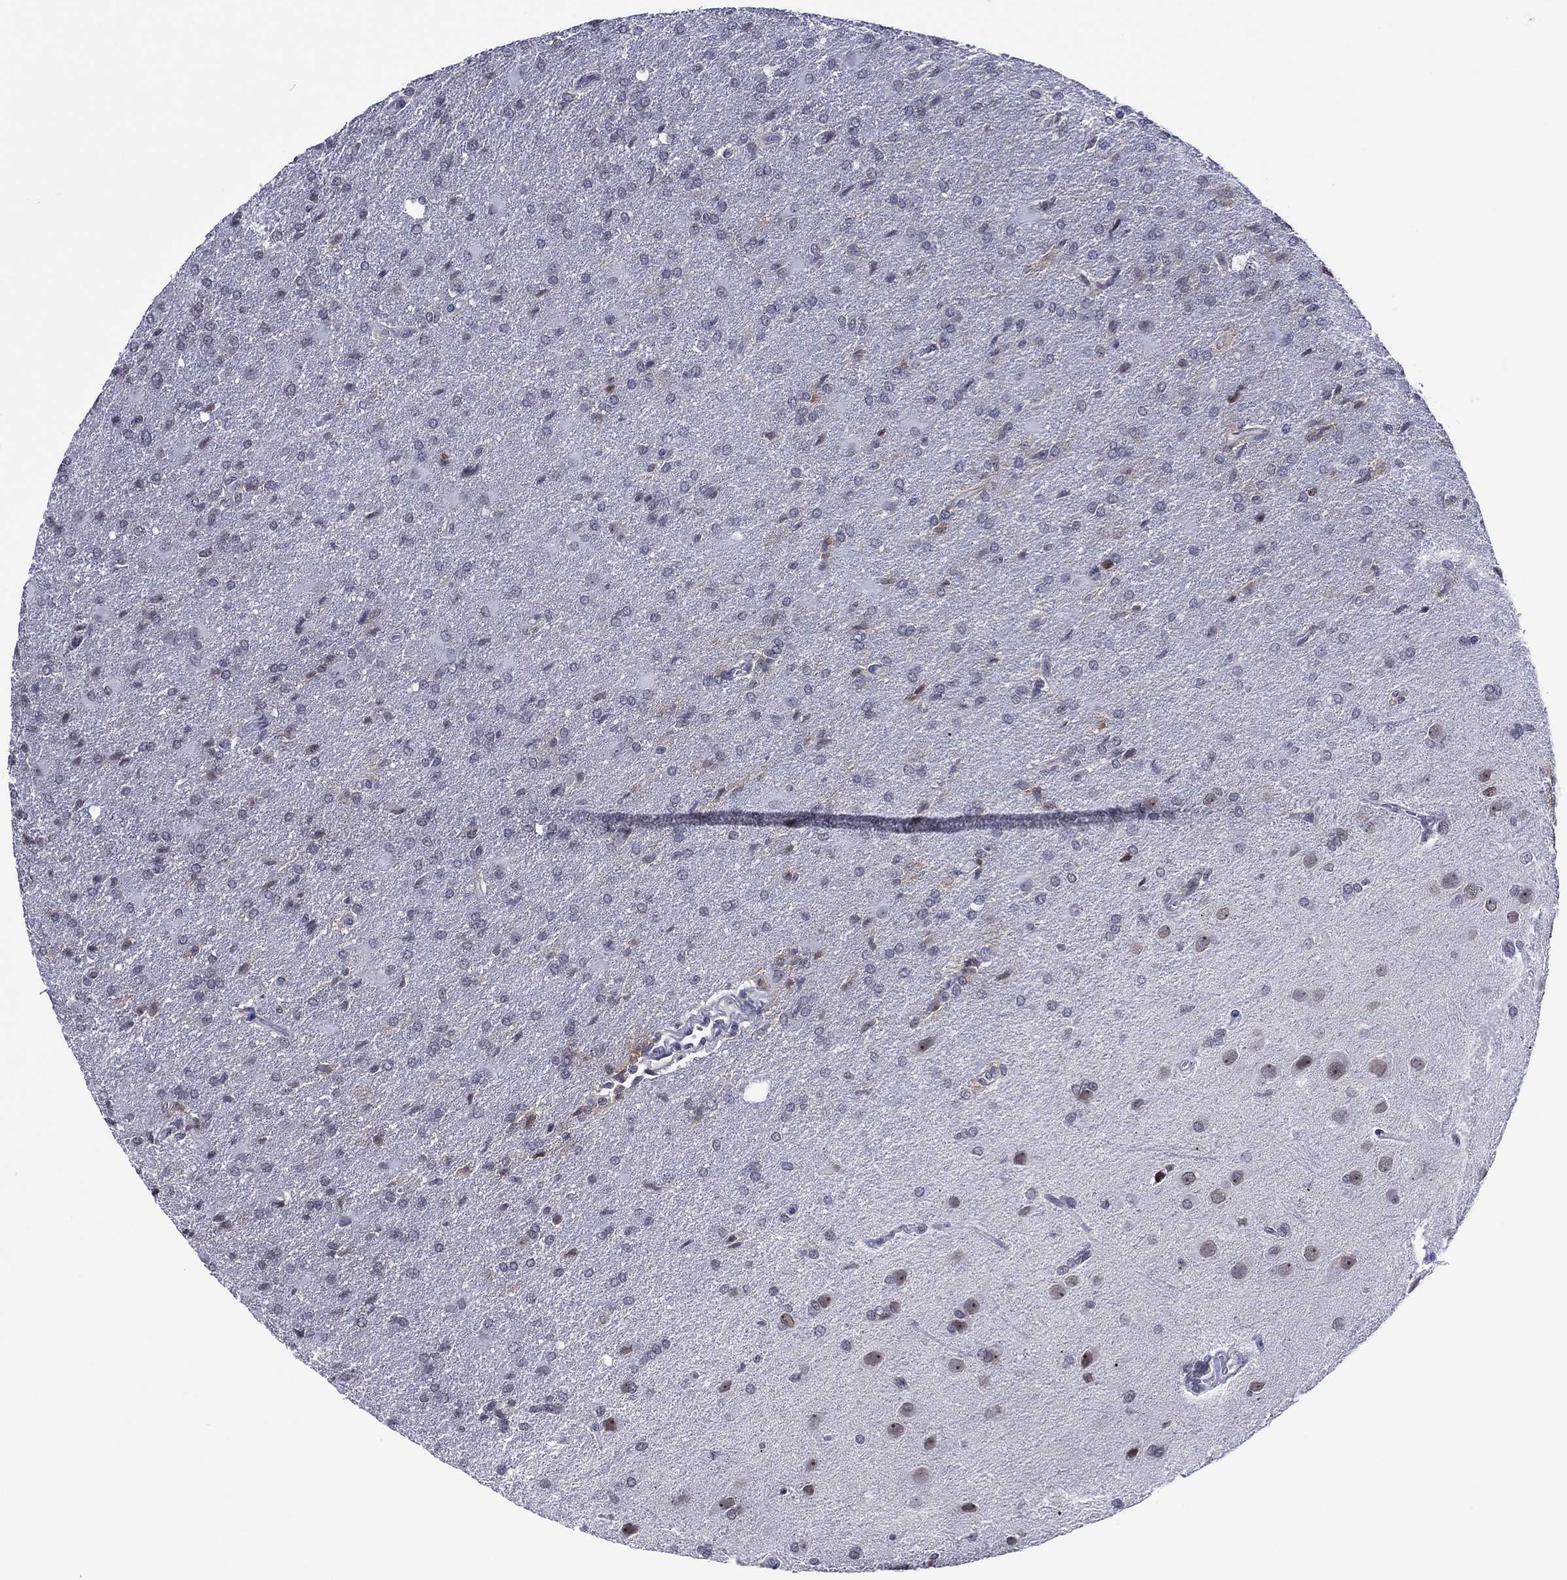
{"staining": {"intensity": "negative", "quantity": "none", "location": "none"}, "tissue": "glioma", "cell_type": "Tumor cells", "image_type": "cancer", "snomed": [{"axis": "morphology", "description": "Glioma, malignant, High grade"}, {"axis": "topography", "description": "Brain"}], "caption": "Tumor cells are negative for protein expression in human malignant glioma (high-grade).", "gene": "GATA6", "patient": {"sex": "male", "age": 68}}